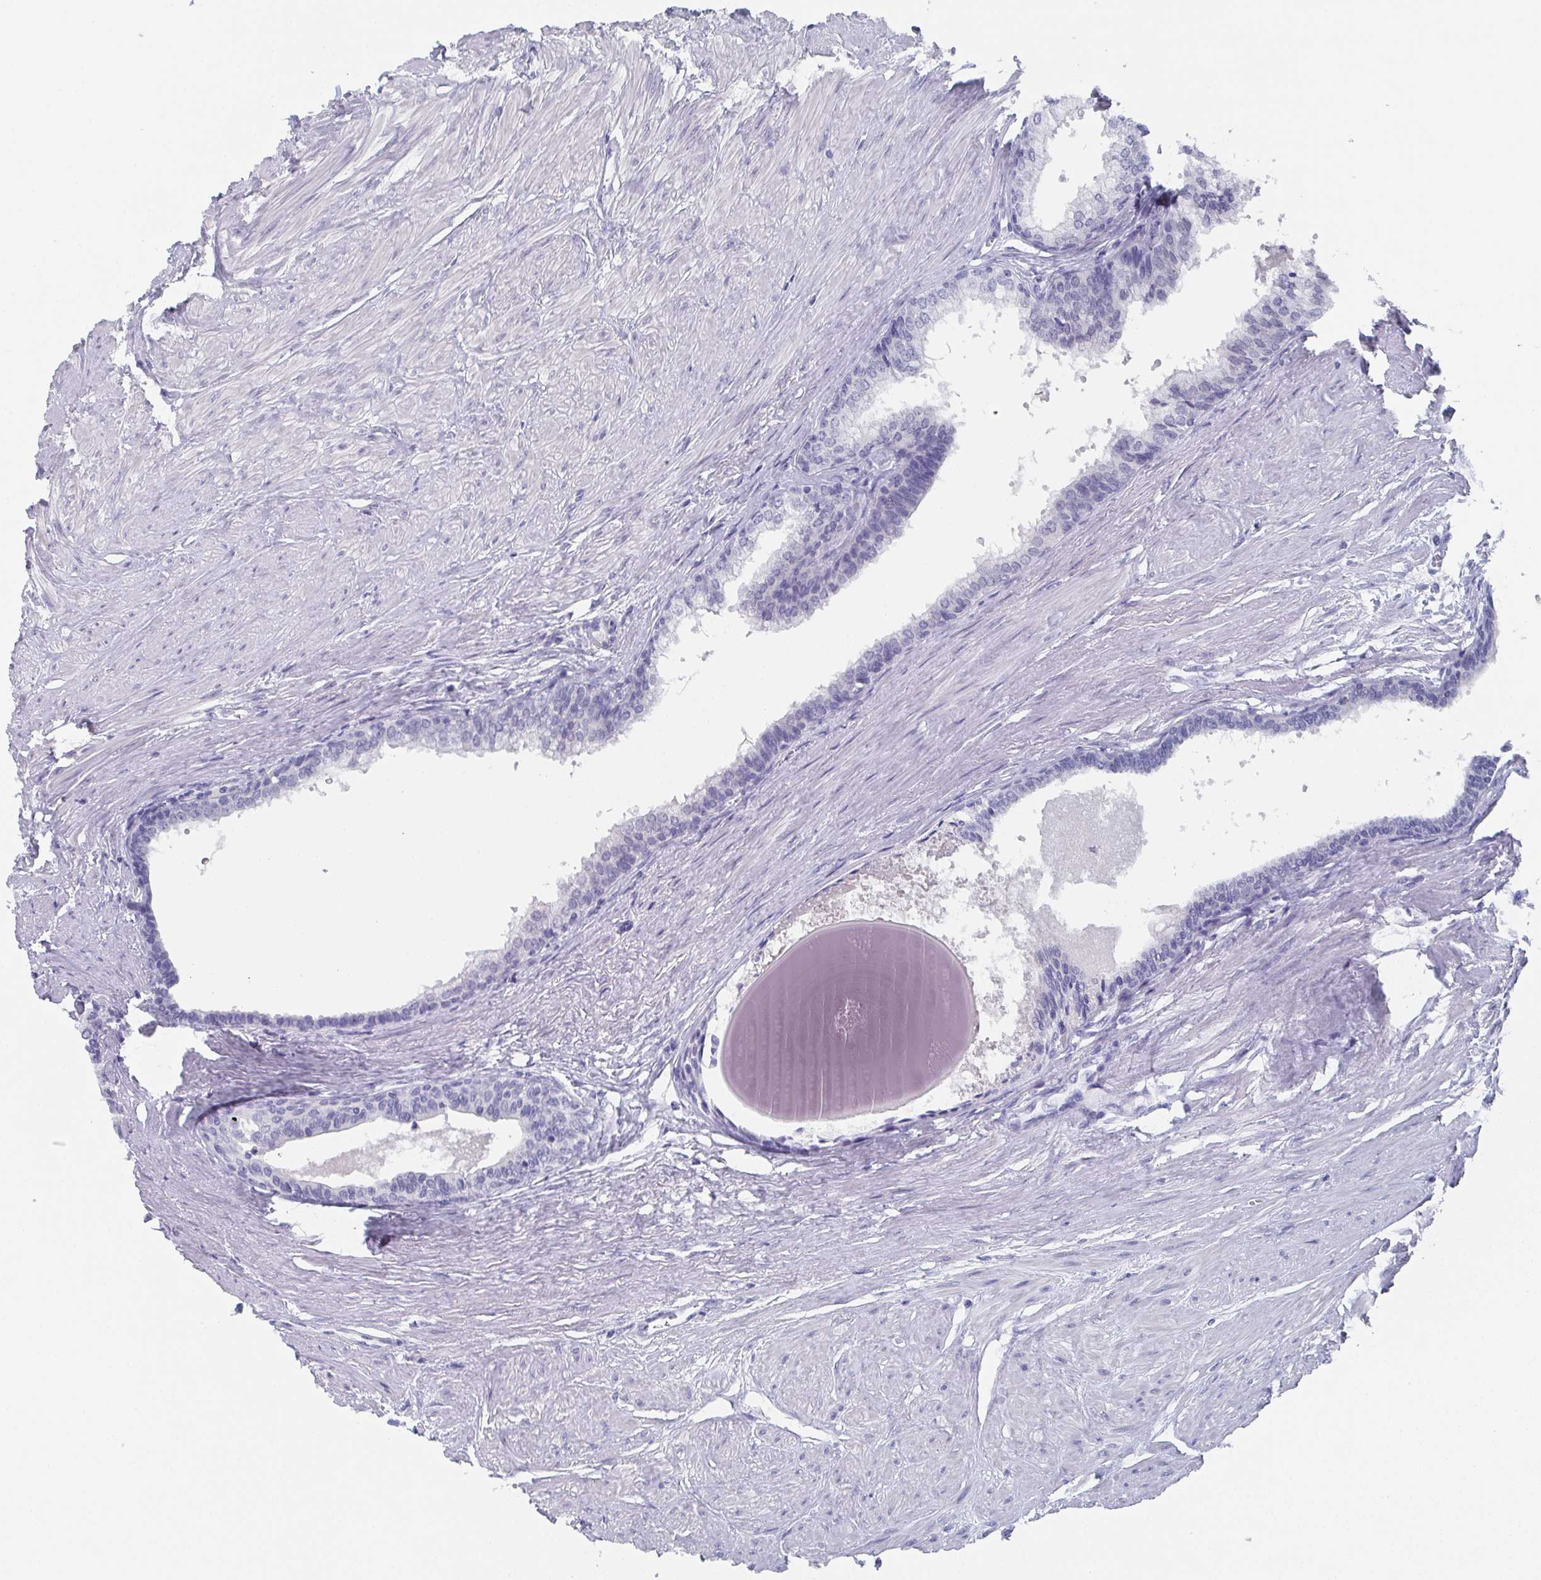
{"staining": {"intensity": "negative", "quantity": "none", "location": "none"}, "tissue": "prostate", "cell_type": "Glandular cells", "image_type": "normal", "snomed": [{"axis": "morphology", "description": "Normal tissue, NOS"}, {"axis": "topography", "description": "Prostate"}, {"axis": "topography", "description": "Peripheral nerve tissue"}], "caption": "This is an immunohistochemistry micrograph of unremarkable prostate. There is no positivity in glandular cells.", "gene": "DYDC2", "patient": {"sex": "male", "age": 55}}